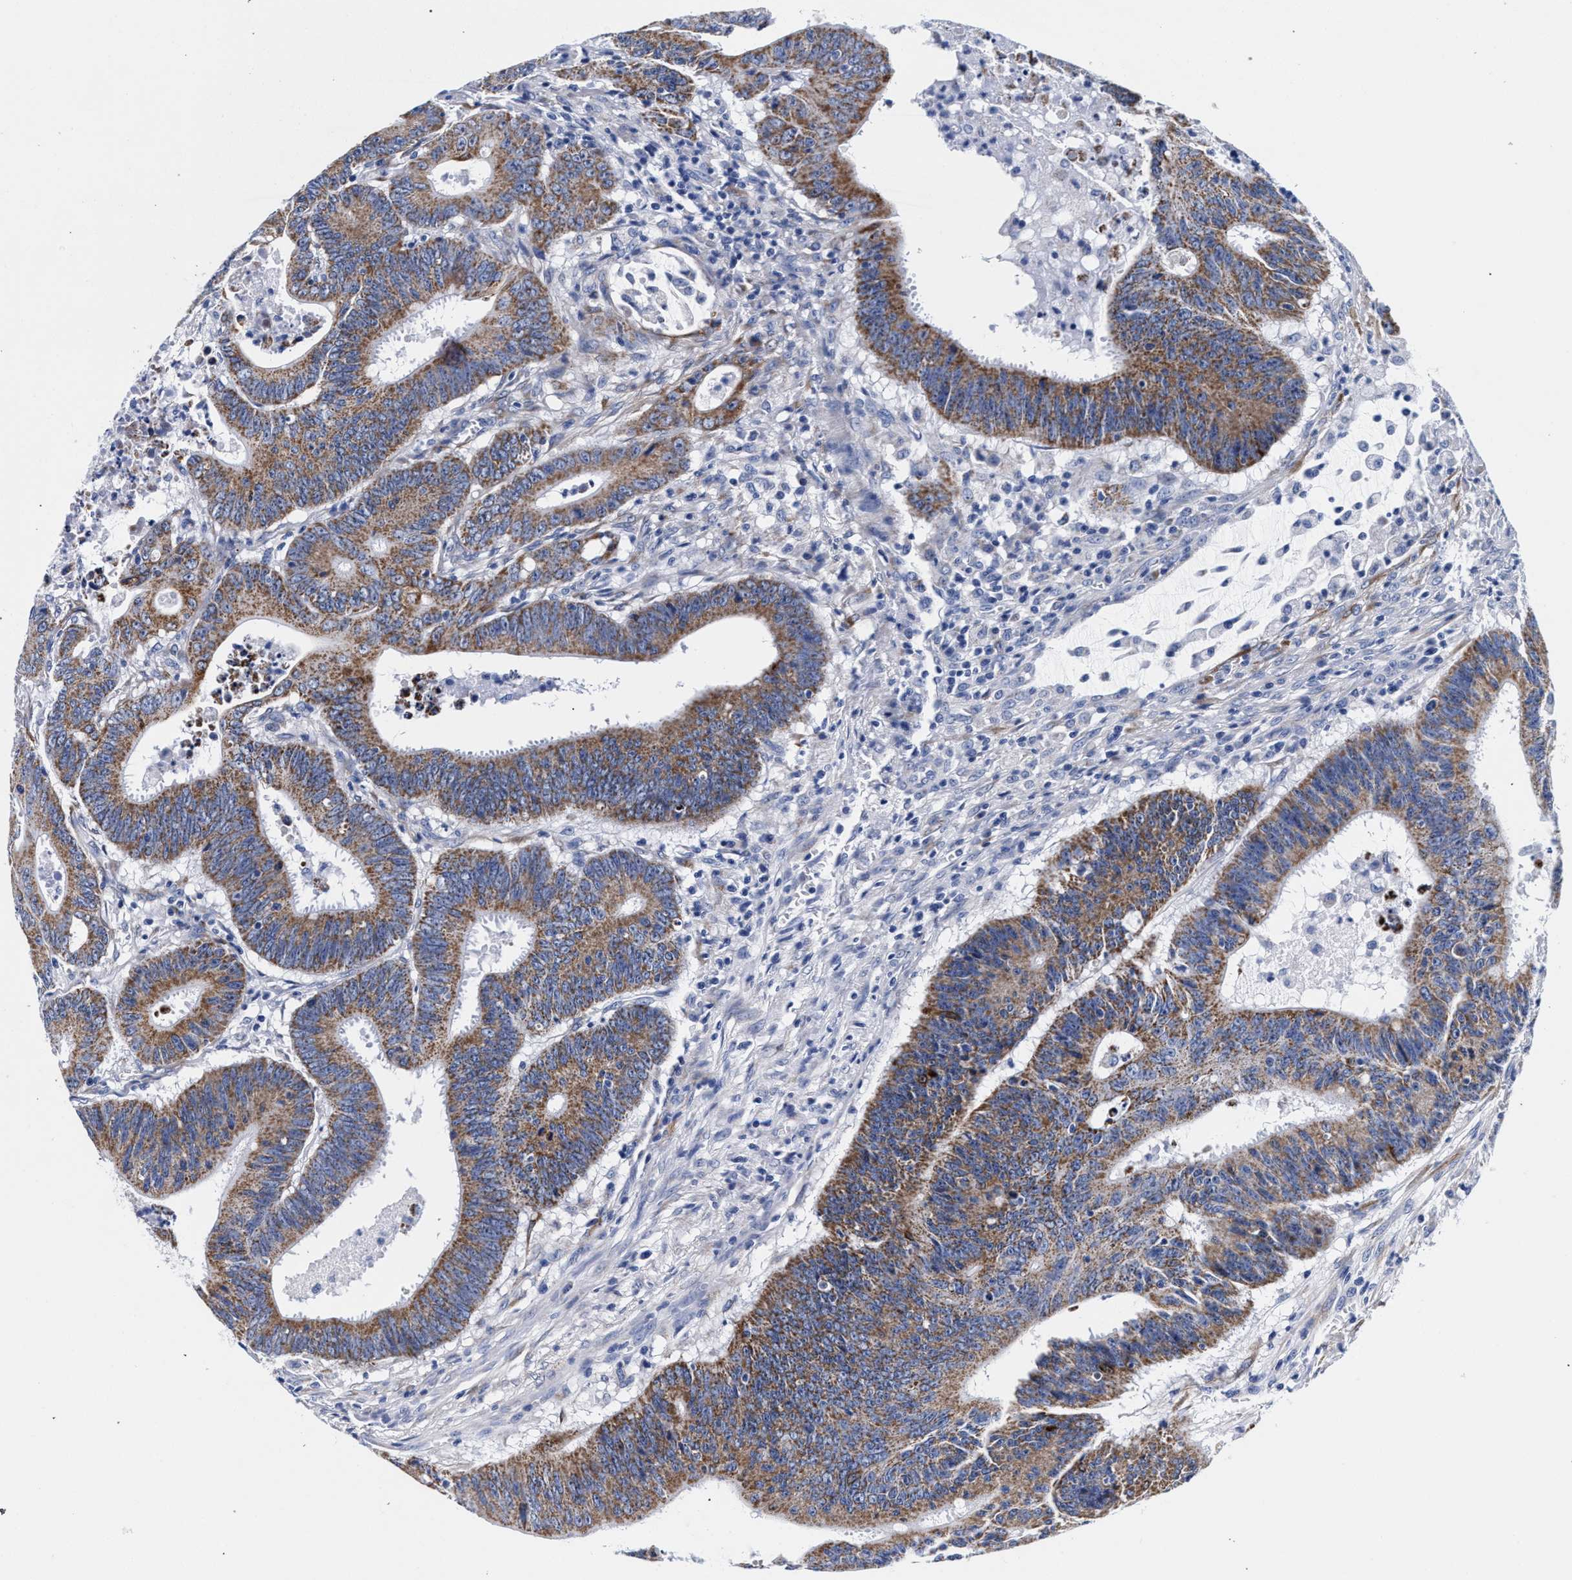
{"staining": {"intensity": "moderate", "quantity": ">75%", "location": "cytoplasmic/membranous"}, "tissue": "colorectal cancer", "cell_type": "Tumor cells", "image_type": "cancer", "snomed": [{"axis": "morphology", "description": "Adenocarcinoma, NOS"}, {"axis": "topography", "description": "Colon"}], "caption": "The histopathology image demonstrates a brown stain indicating the presence of a protein in the cytoplasmic/membranous of tumor cells in adenocarcinoma (colorectal).", "gene": "RAB3B", "patient": {"sex": "male", "age": 45}}